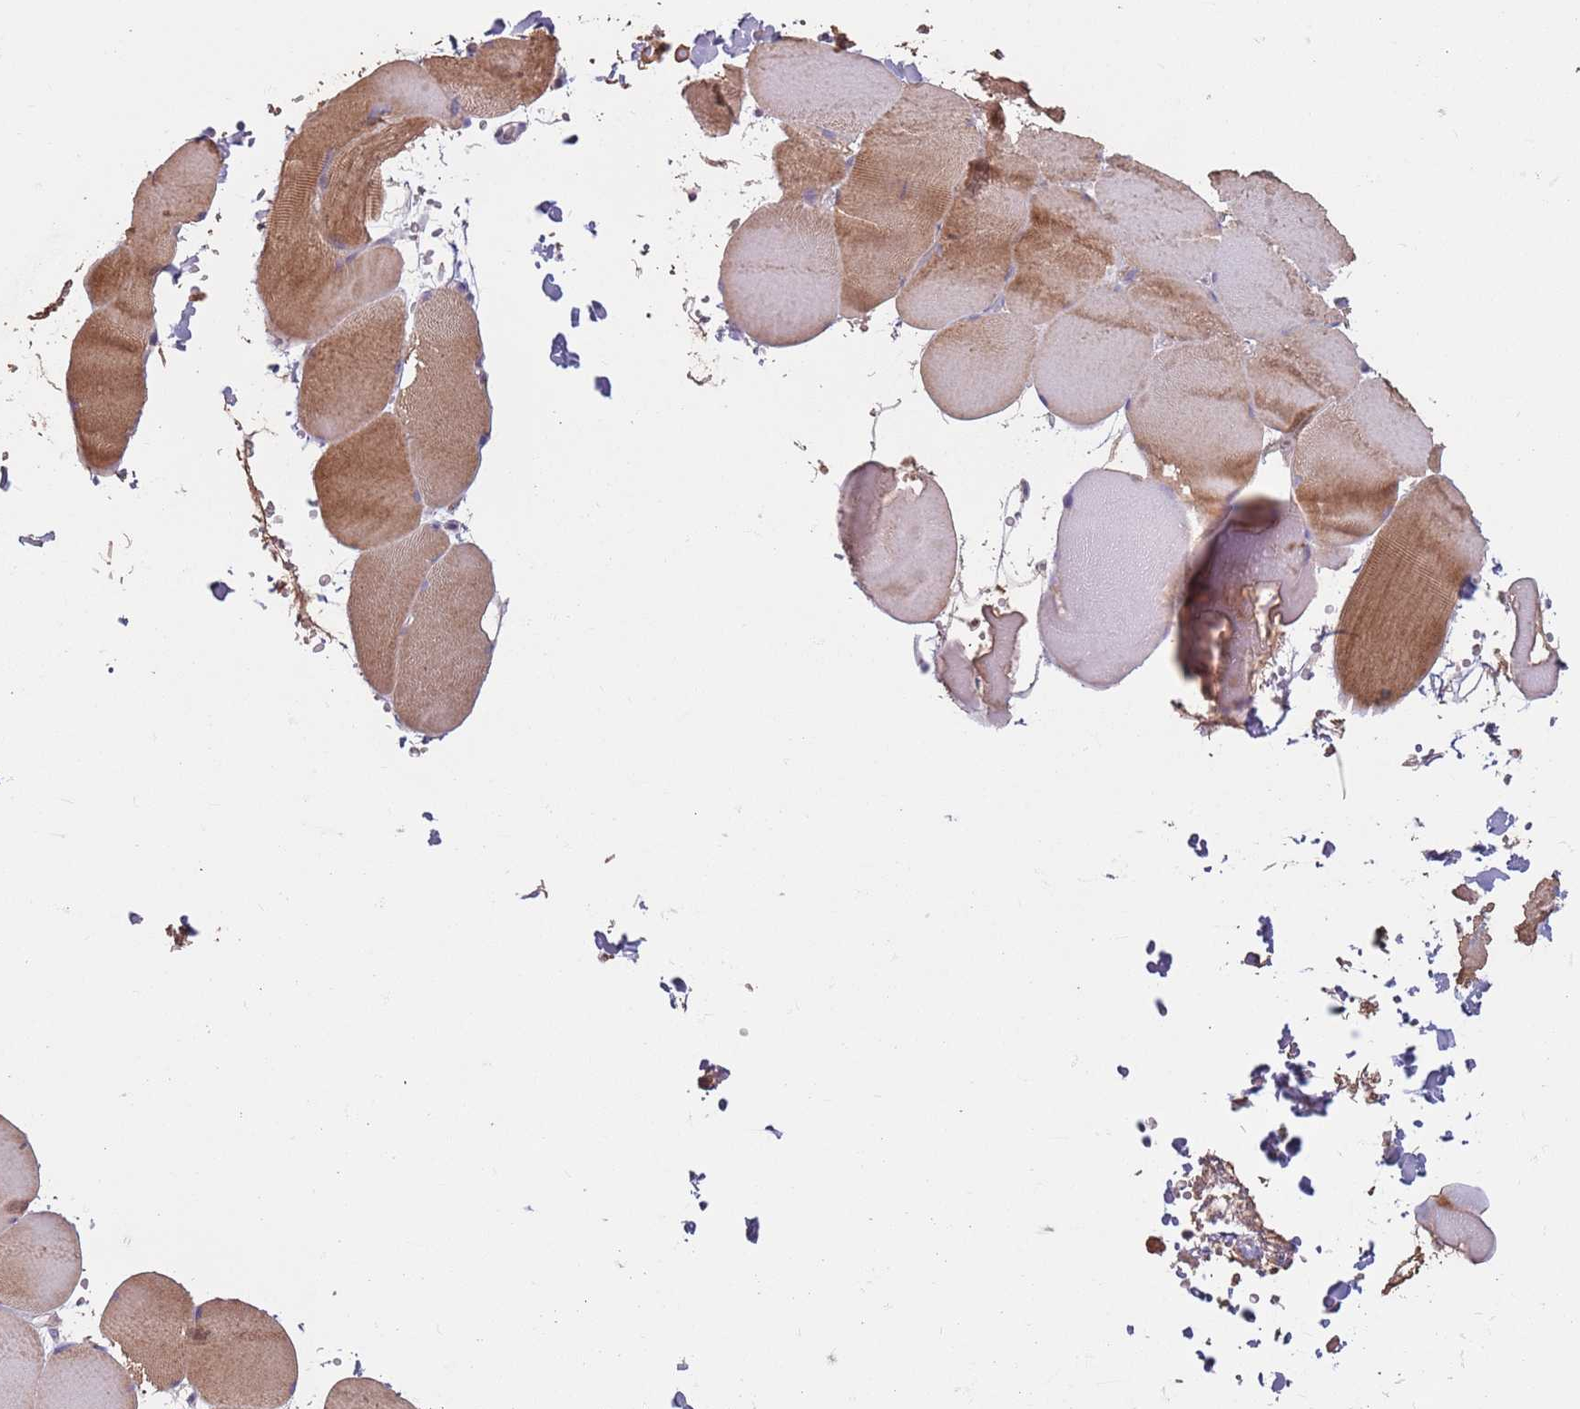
{"staining": {"intensity": "moderate", "quantity": "25%-75%", "location": "cytoplasmic/membranous"}, "tissue": "skeletal muscle", "cell_type": "Myocytes", "image_type": "normal", "snomed": [{"axis": "morphology", "description": "Normal tissue, NOS"}, {"axis": "topography", "description": "Skeletal muscle"}, {"axis": "topography", "description": "Head-Neck"}], "caption": "Immunohistochemical staining of benign human skeletal muscle displays medium levels of moderate cytoplasmic/membranous staining in approximately 25%-75% of myocytes.", "gene": "MBD3L1", "patient": {"sex": "male", "age": 66}}